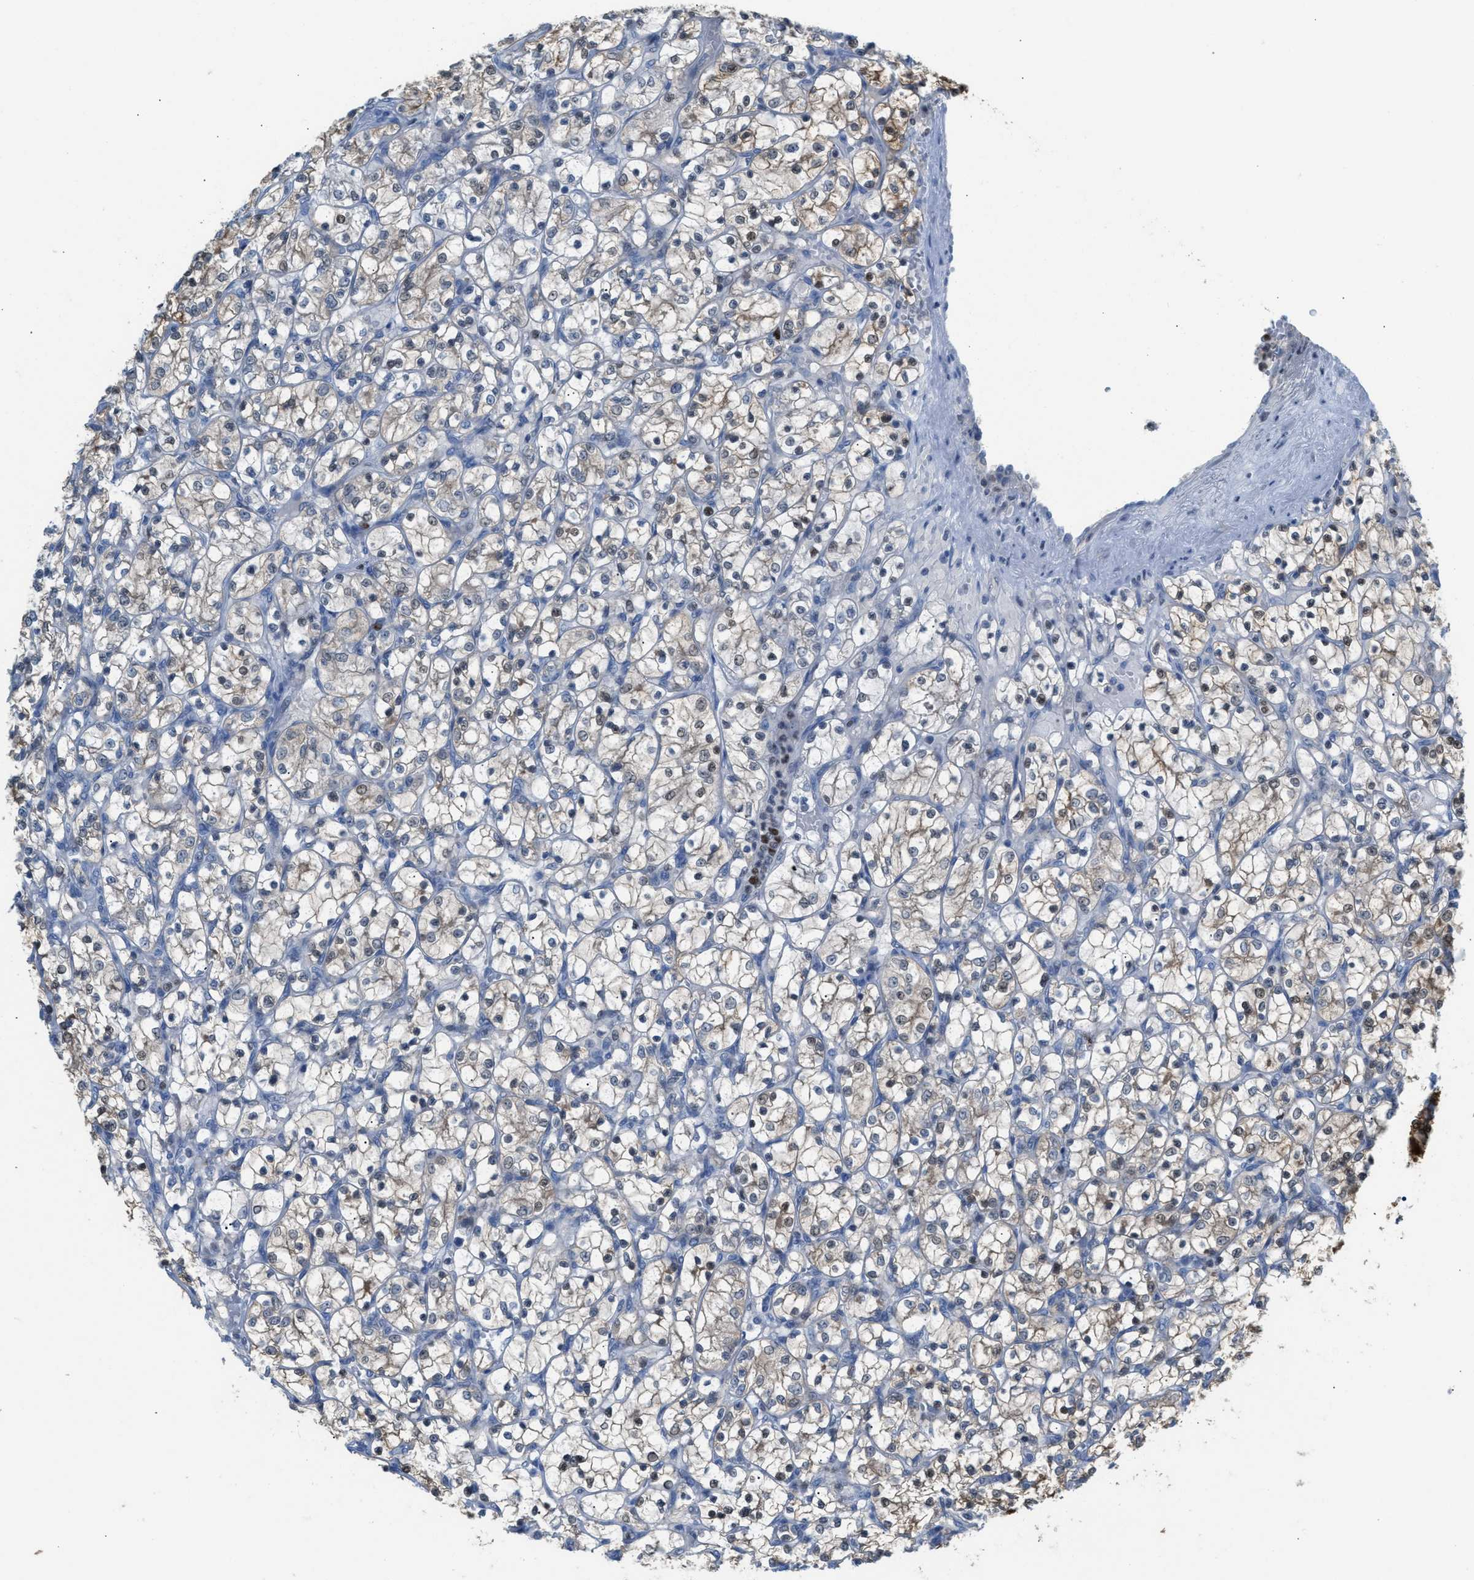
{"staining": {"intensity": "weak", "quantity": "25%-75%", "location": "cytoplasmic/membranous,nuclear"}, "tissue": "renal cancer", "cell_type": "Tumor cells", "image_type": "cancer", "snomed": [{"axis": "morphology", "description": "Adenocarcinoma, NOS"}, {"axis": "topography", "description": "Kidney"}], "caption": "Human renal adenocarcinoma stained with a protein marker exhibits weak staining in tumor cells.", "gene": "PPM1D", "patient": {"sex": "female", "age": 69}}